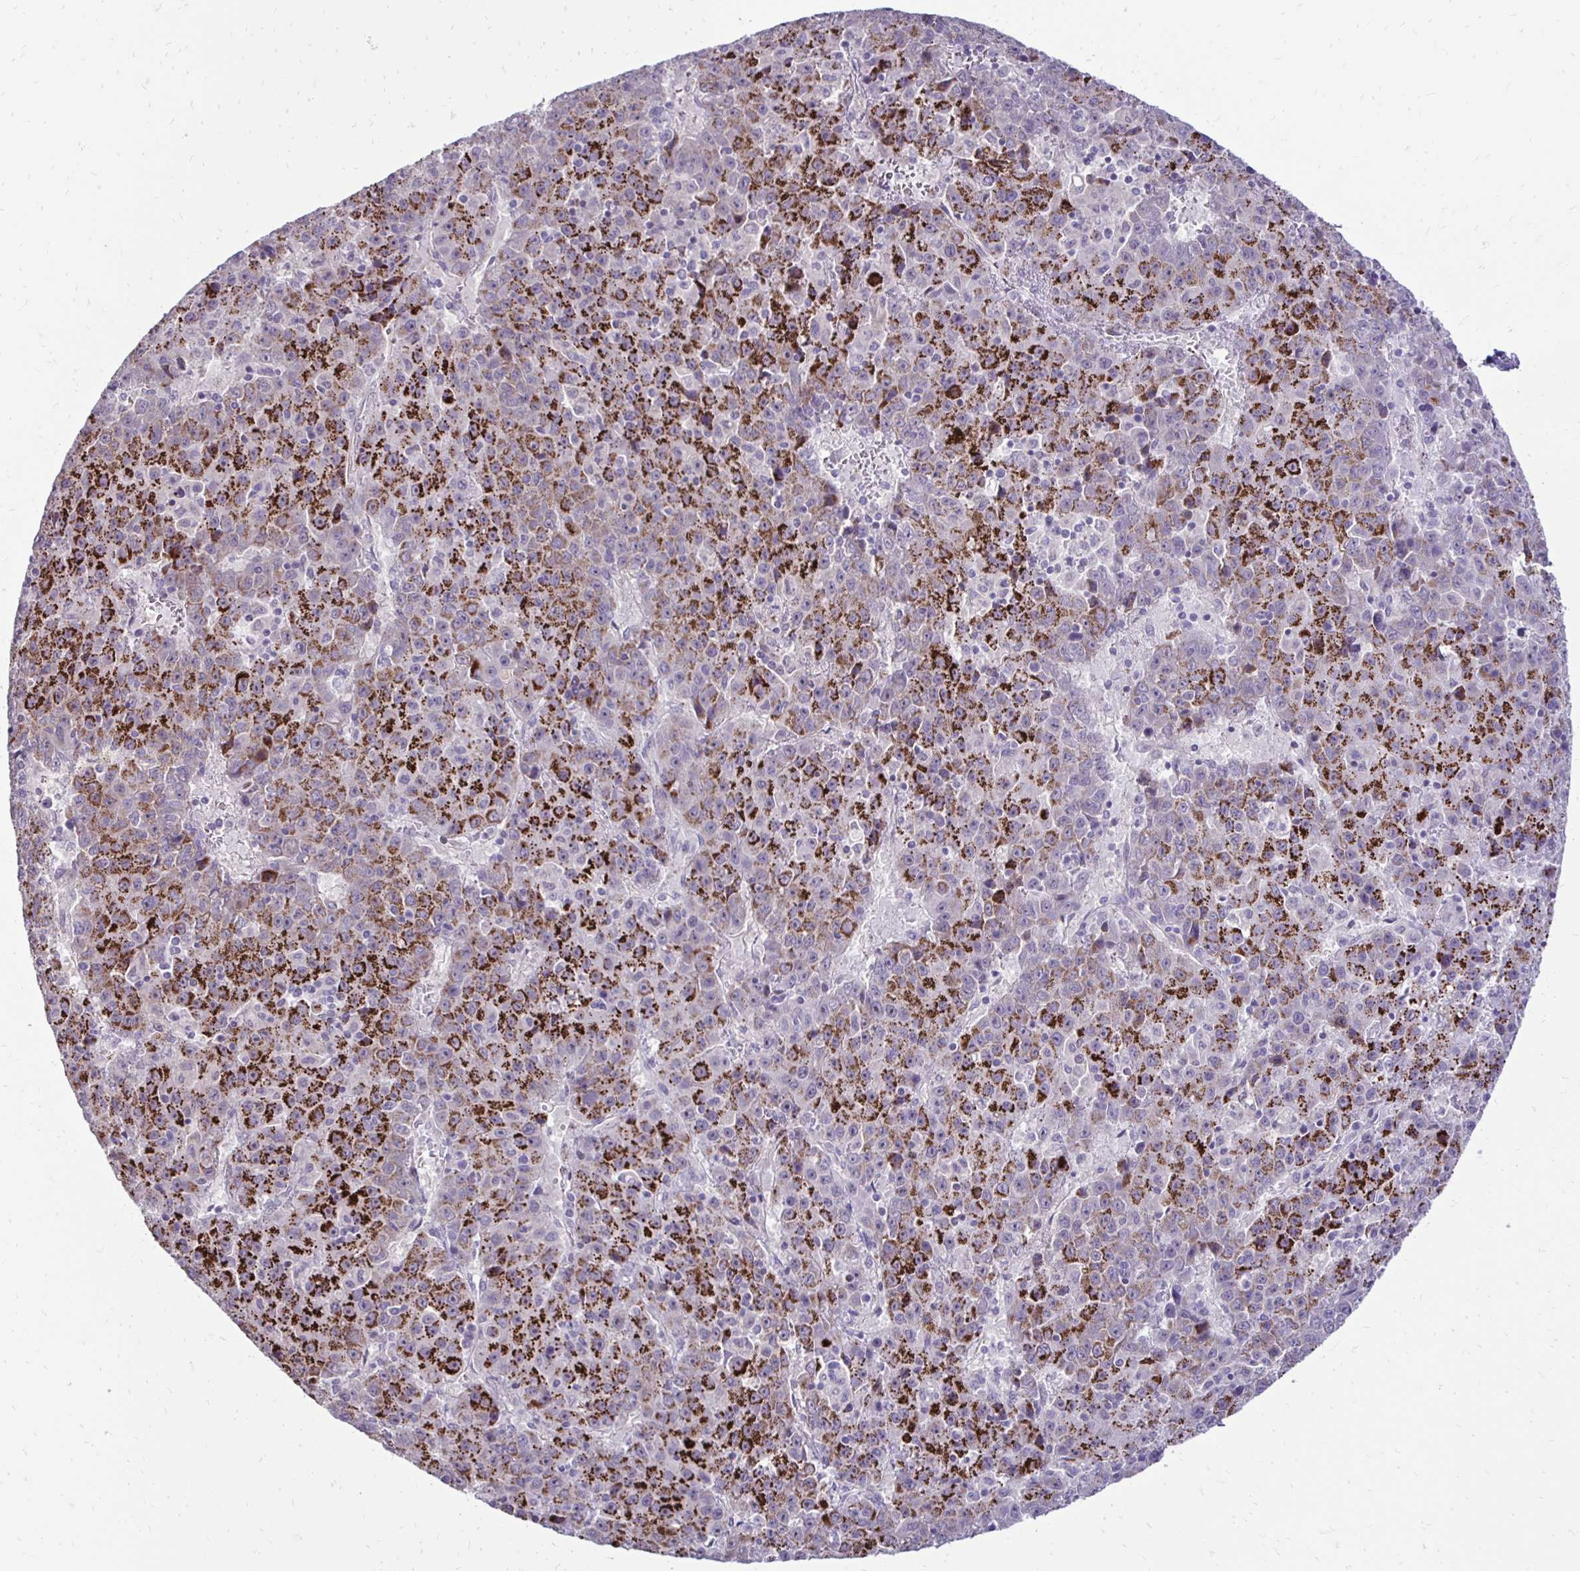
{"staining": {"intensity": "strong", "quantity": ">75%", "location": "cytoplasmic/membranous"}, "tissue": "liver cancer", "cell_type": "Tumor cells", "image_type": "cancer", "snomed": [{"axis": "morphology", "description": "Carcinoma, Hepatocellular, NOS"}, {"axis": "topography", "description": "Liver"}], "caption": "Strong cytoplasmic/membranous expression for a protein is appreciated in approximately >75% of tumor cells of liver cancer (hepatocellular carcinoma) using IHC.", "gene": "GAS2", "patient": {"sex": "female", "age": 53}}